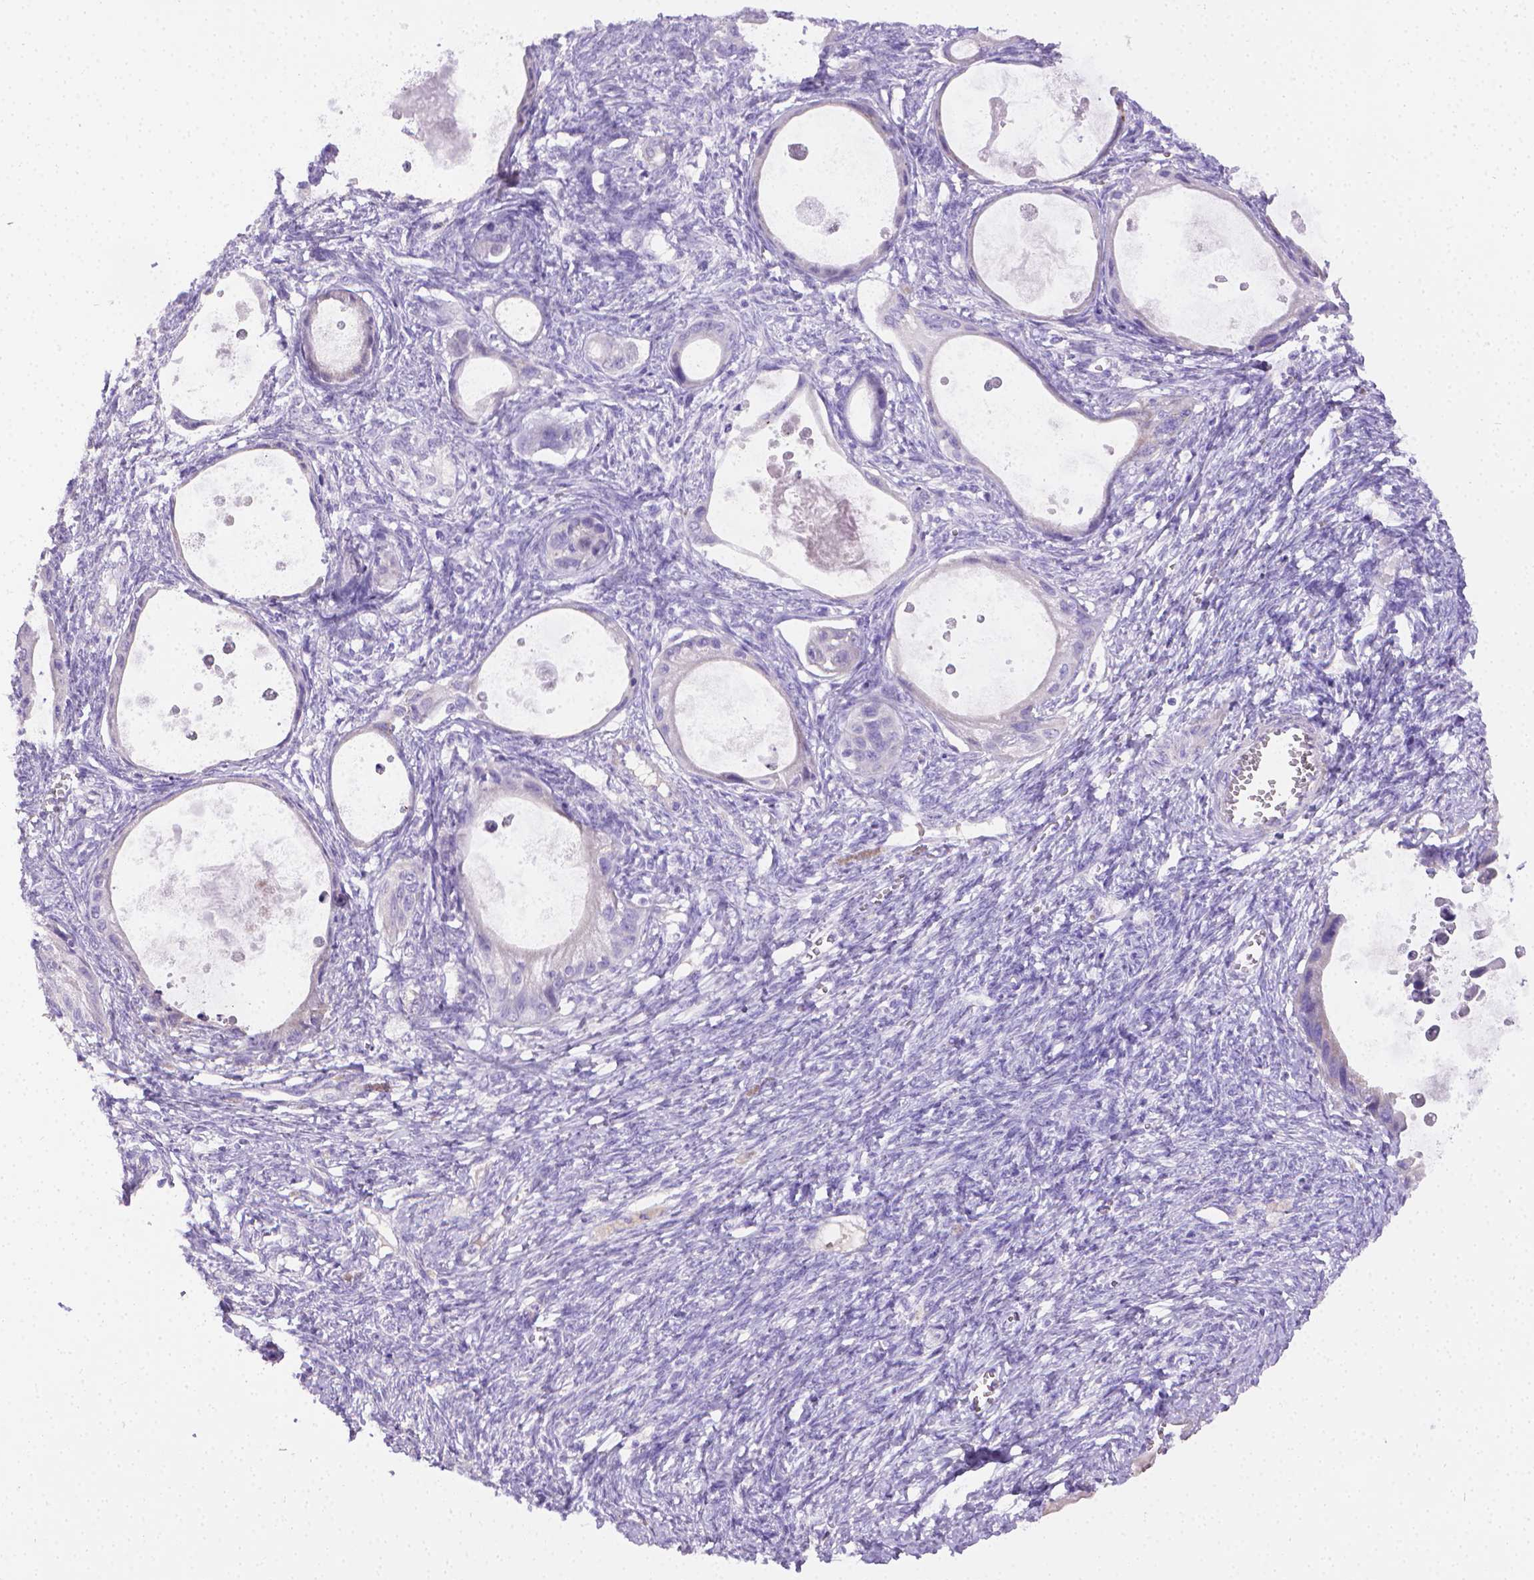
{"staining": {"intensity": "negative", "quantity": "none", "location": "none"}, "tissue": "ovarian cancer", "cell_type": "Tumor cells", "image_type": "cancer", "snomed": [{"axis": "morphology", "description": "Cystadenocarcinoma, mucinous, NOS"}, {"axis": "topography", "description": "Ovary"}], "caption": "A micrograph of human ovarian mucinous cystadenocarcinoma is negative for staining in tumor cells.", "gene": "PNMA2", "patient": {"sex": "female", "age": 64}}